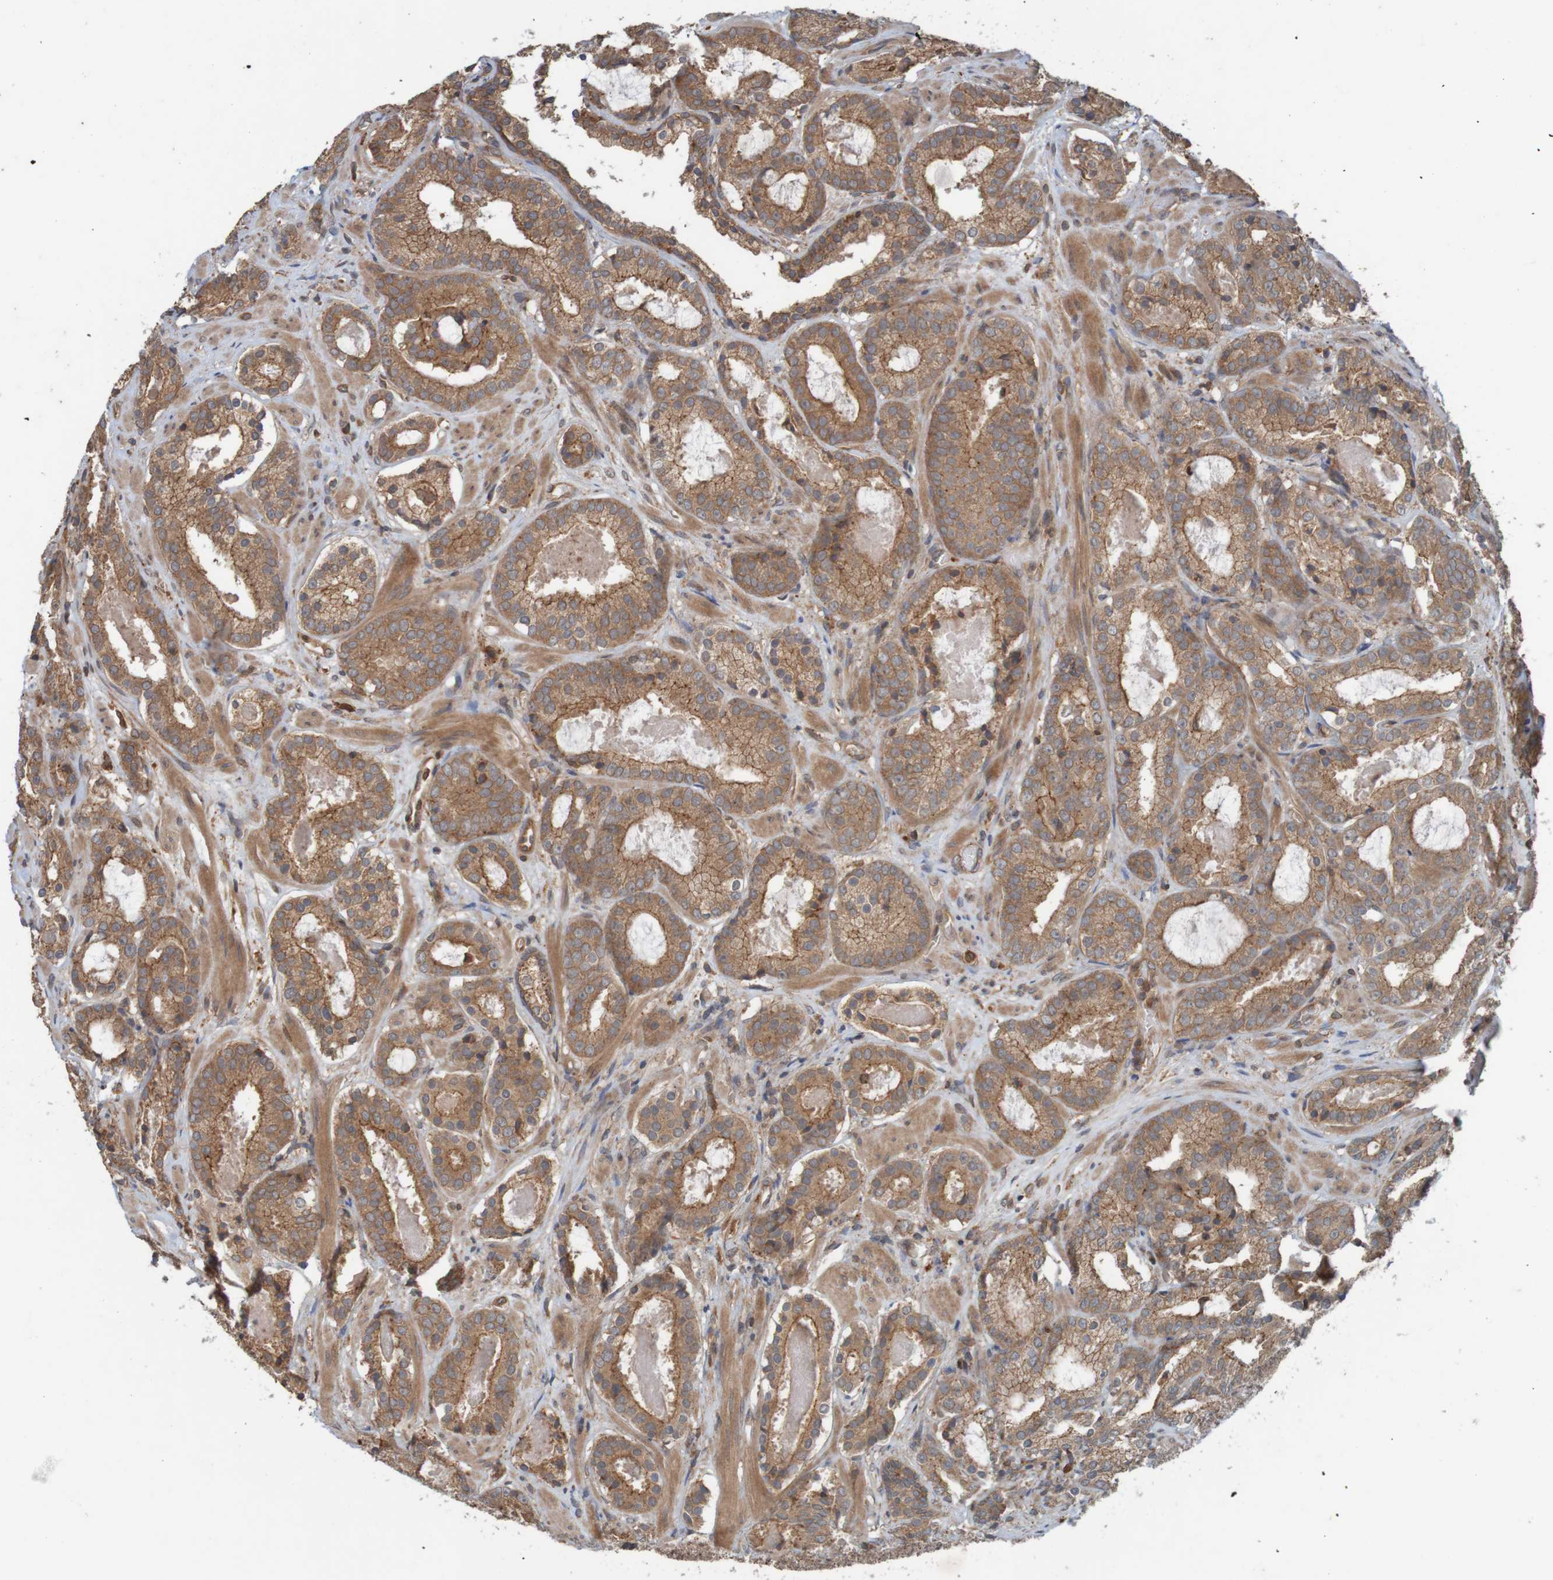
{"staining": {"intensity": "moderate", "quantity": ">75%", "location": "cytoplasmic/membranous"}, "tissue": "prostate cancer", "cell_type": "Tumor cells", "image_type": "cancer", "snomed": [{"axis": "morphology", "description": "Adenocarcinoma, Low grade"}, {"axis": "topography", "description": "Prostate"}], "caption": "High-magnification brightfield microscopy of low-grade adenocarcinoma (prostate) stained with DAB (brown) and counterstained with hematoxylin (blue). tumor cells exhibit moderate cytoplasmic/membranous expression is seen in approximately>75% of cells.", "gene": "ARHGEF11", "patient": {"sex": "male", "age": 69}}